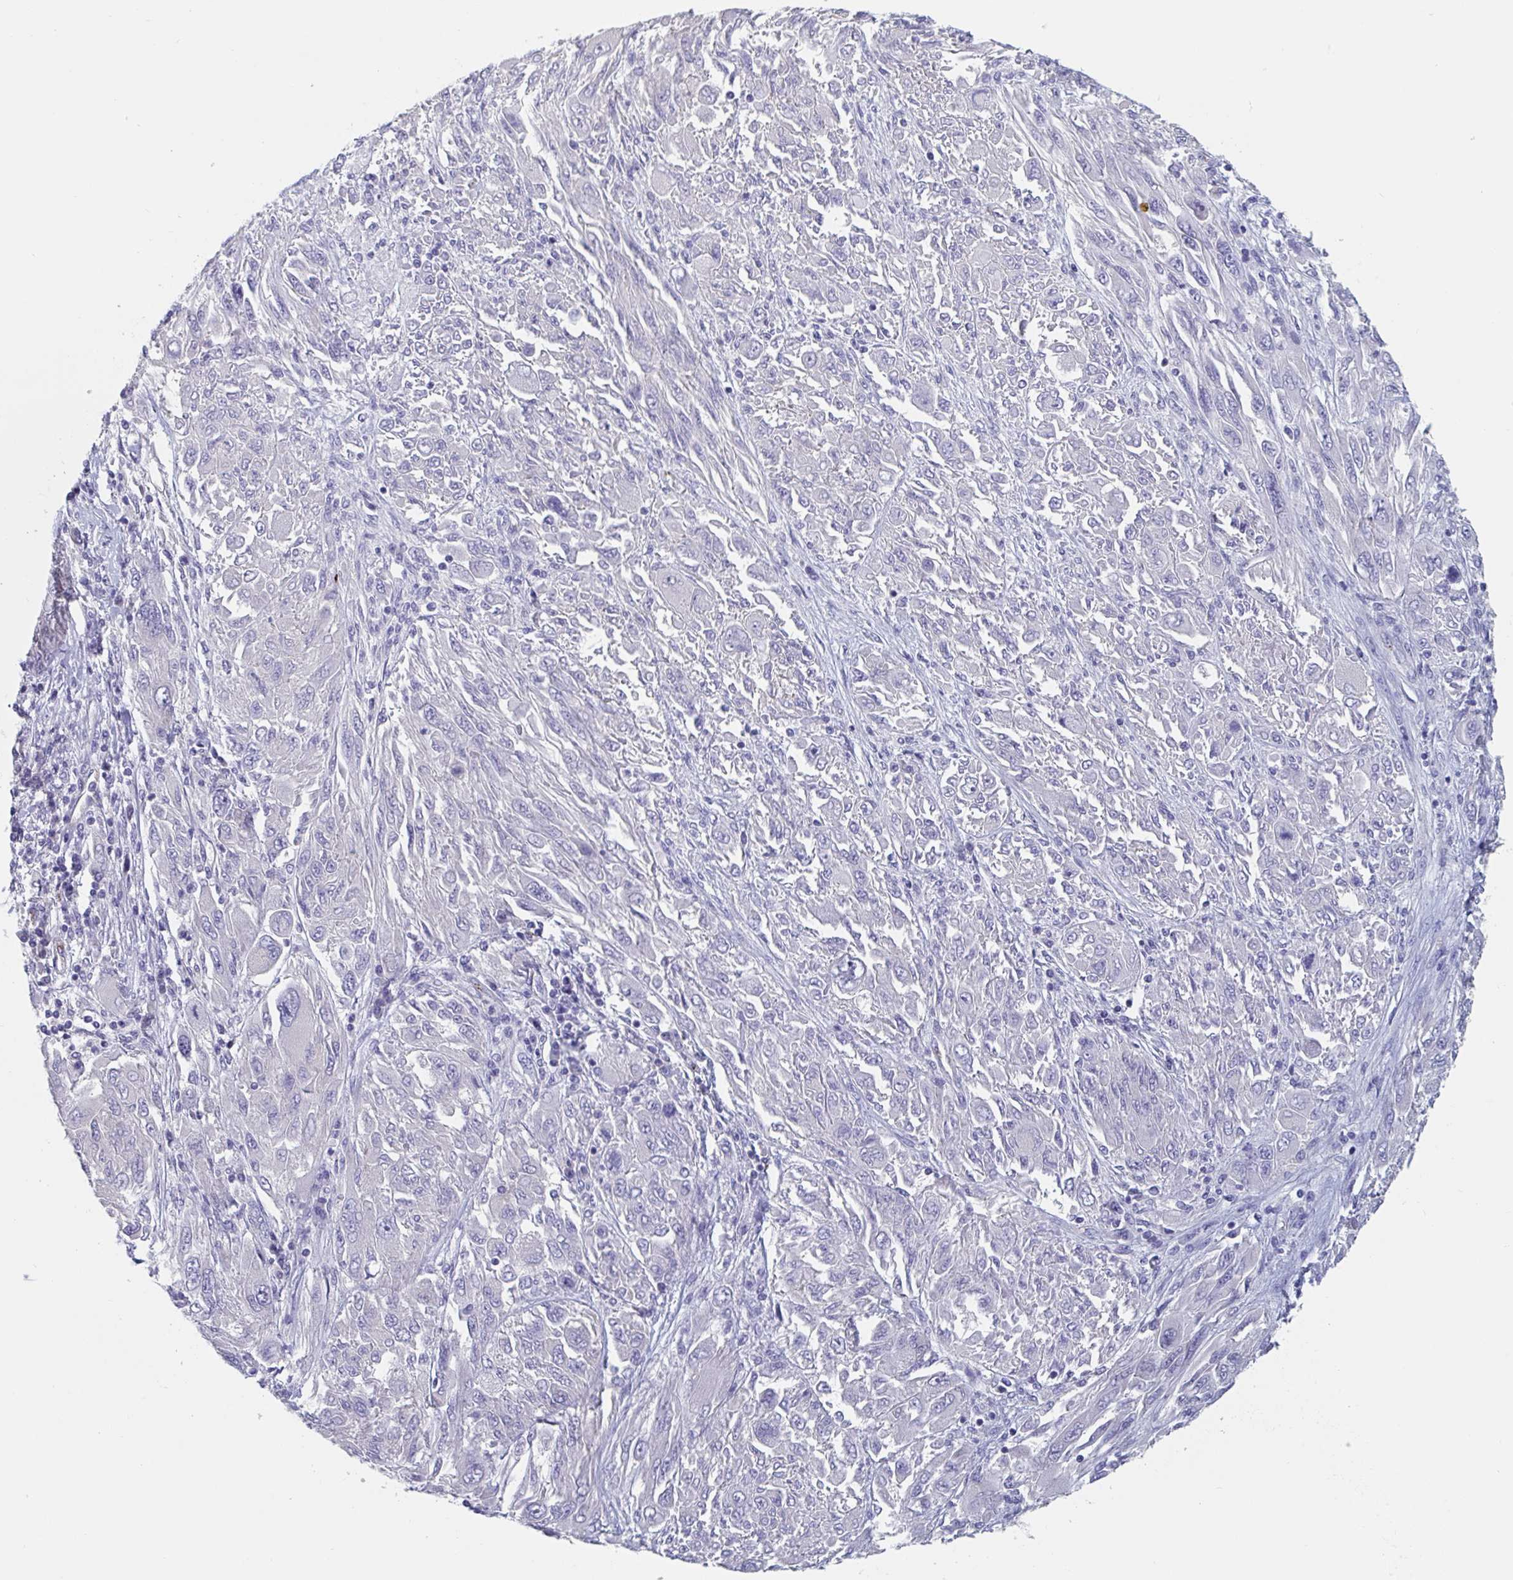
{"staining": {"intensity": "negative", "quantity": "none", "location": "none"}, "tissue": "melanoma", "cell_type": "Tumor cells", "image_type": "cancer", "snomed": [{"axis": "morphology", "description": "Malignant melanoma, NOS"}, {"axis": "topography", "description": "Skin"}], "caption": "This photomicrograph is of melanoma stained with IHC to label a protein in brown with the nuclei are counter-stained blue. There is no staining in tumor cells. (DAB (3,3'-diaminobenzidine) immunohistochemistry (IHC) with hematoxylin counter stain).", "gene": "ABHD16A", "patient": {"sex": "female", "age": 91}}